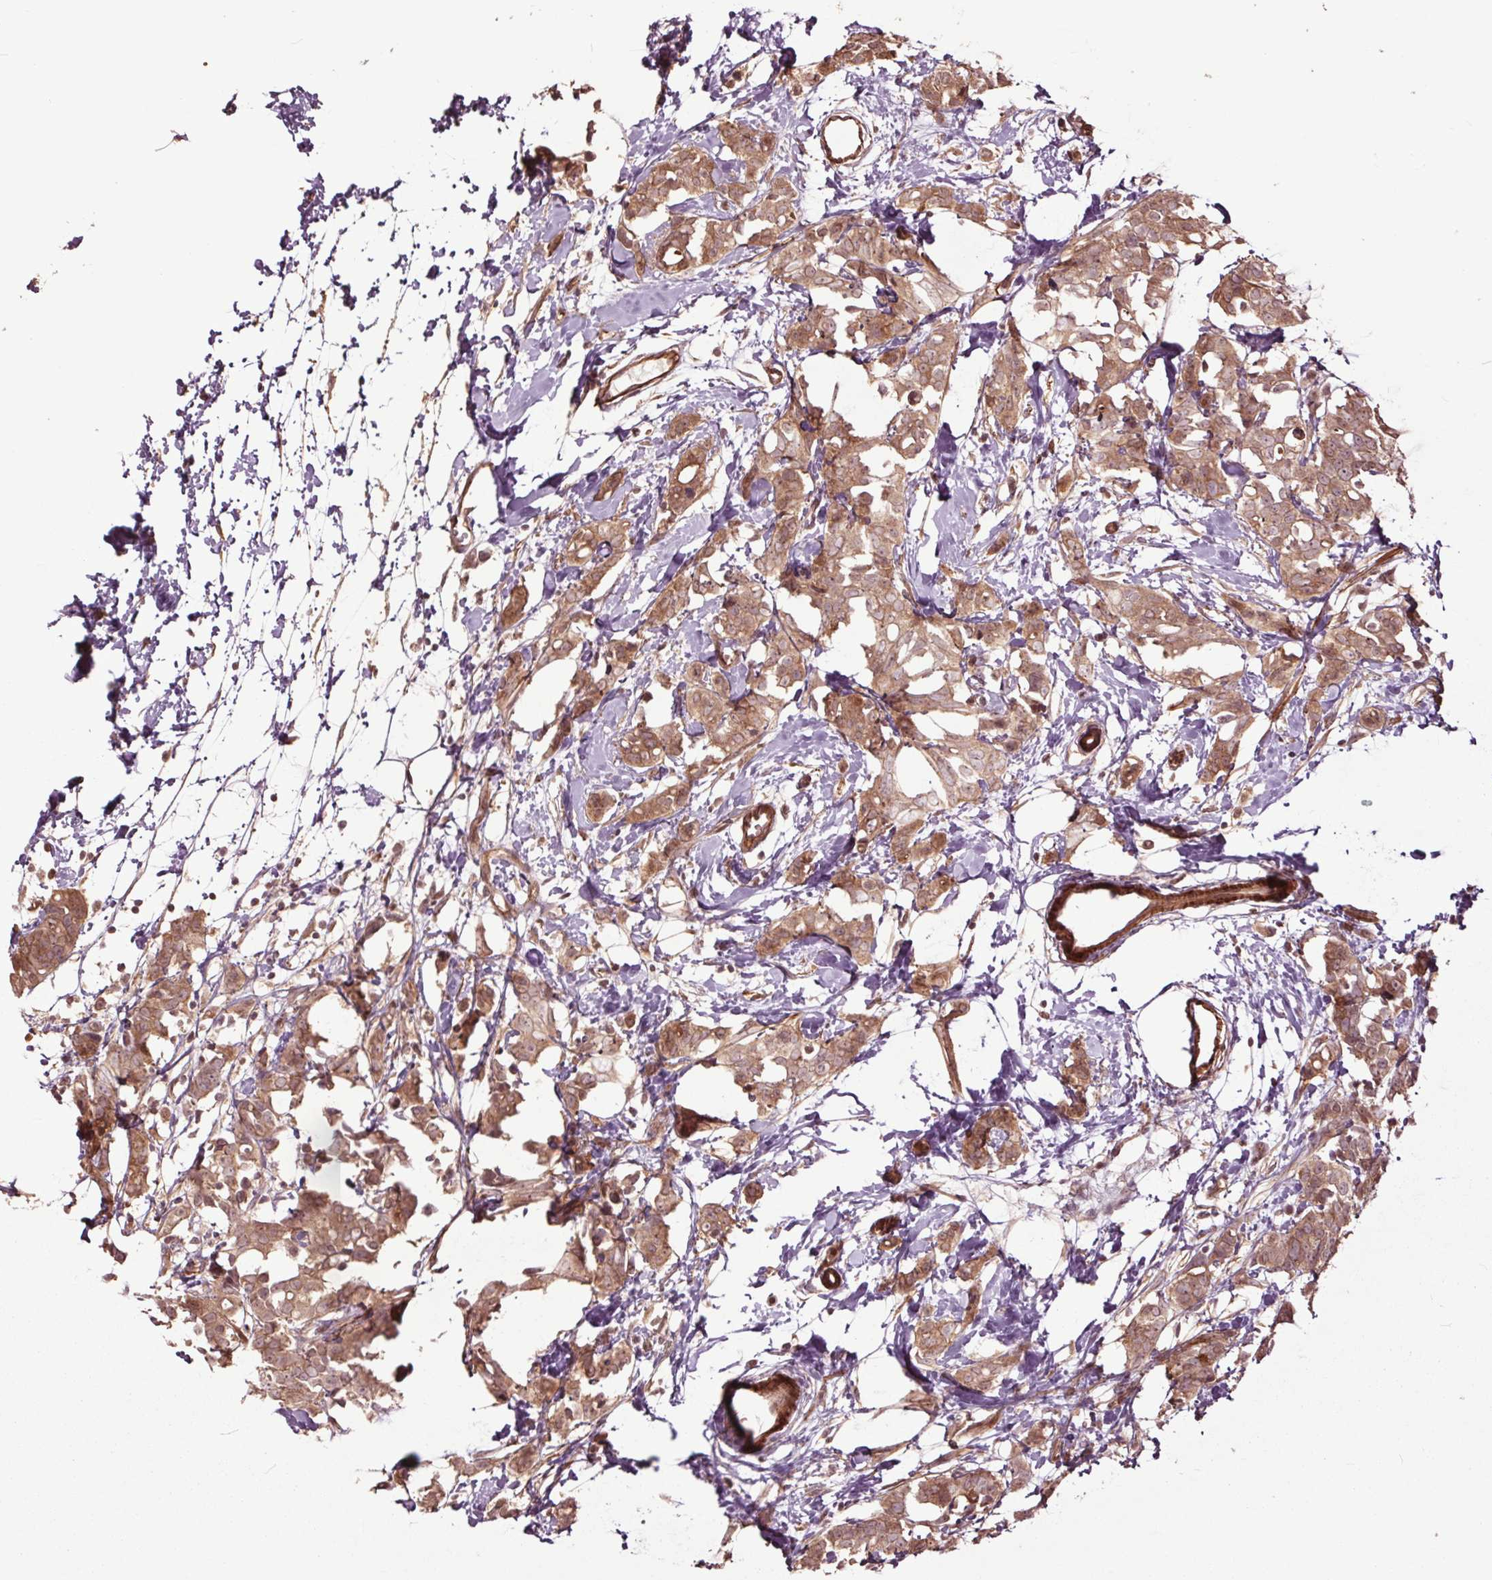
{"staining": {"intensity": "moderate", "quantity": ">75%", "location": "cytoplasmic/membranous"}, "tissue": "breast cancer", "cell_type": "Tumor cells", "image_type": "cancer", "snomed": [{"axis": "morphology", "description": "Duct carcinoma"}, {"axis": "topography", "description": "Breast"}], "caption": "Immunohistochemical staining of human breast cancer (invasive ductal carcinoma) reveals medium levels of moderate cytoplasmic/membranous protein positivity in about >75% of tumor cells. The staining was performed using DAB to visualize the protein expression in brown, while the nuclei were stained in blue with hematoxylin (Magnification: 20x).", "gene": "CEP95", "patient": {"sex": "female", "age": 40}}